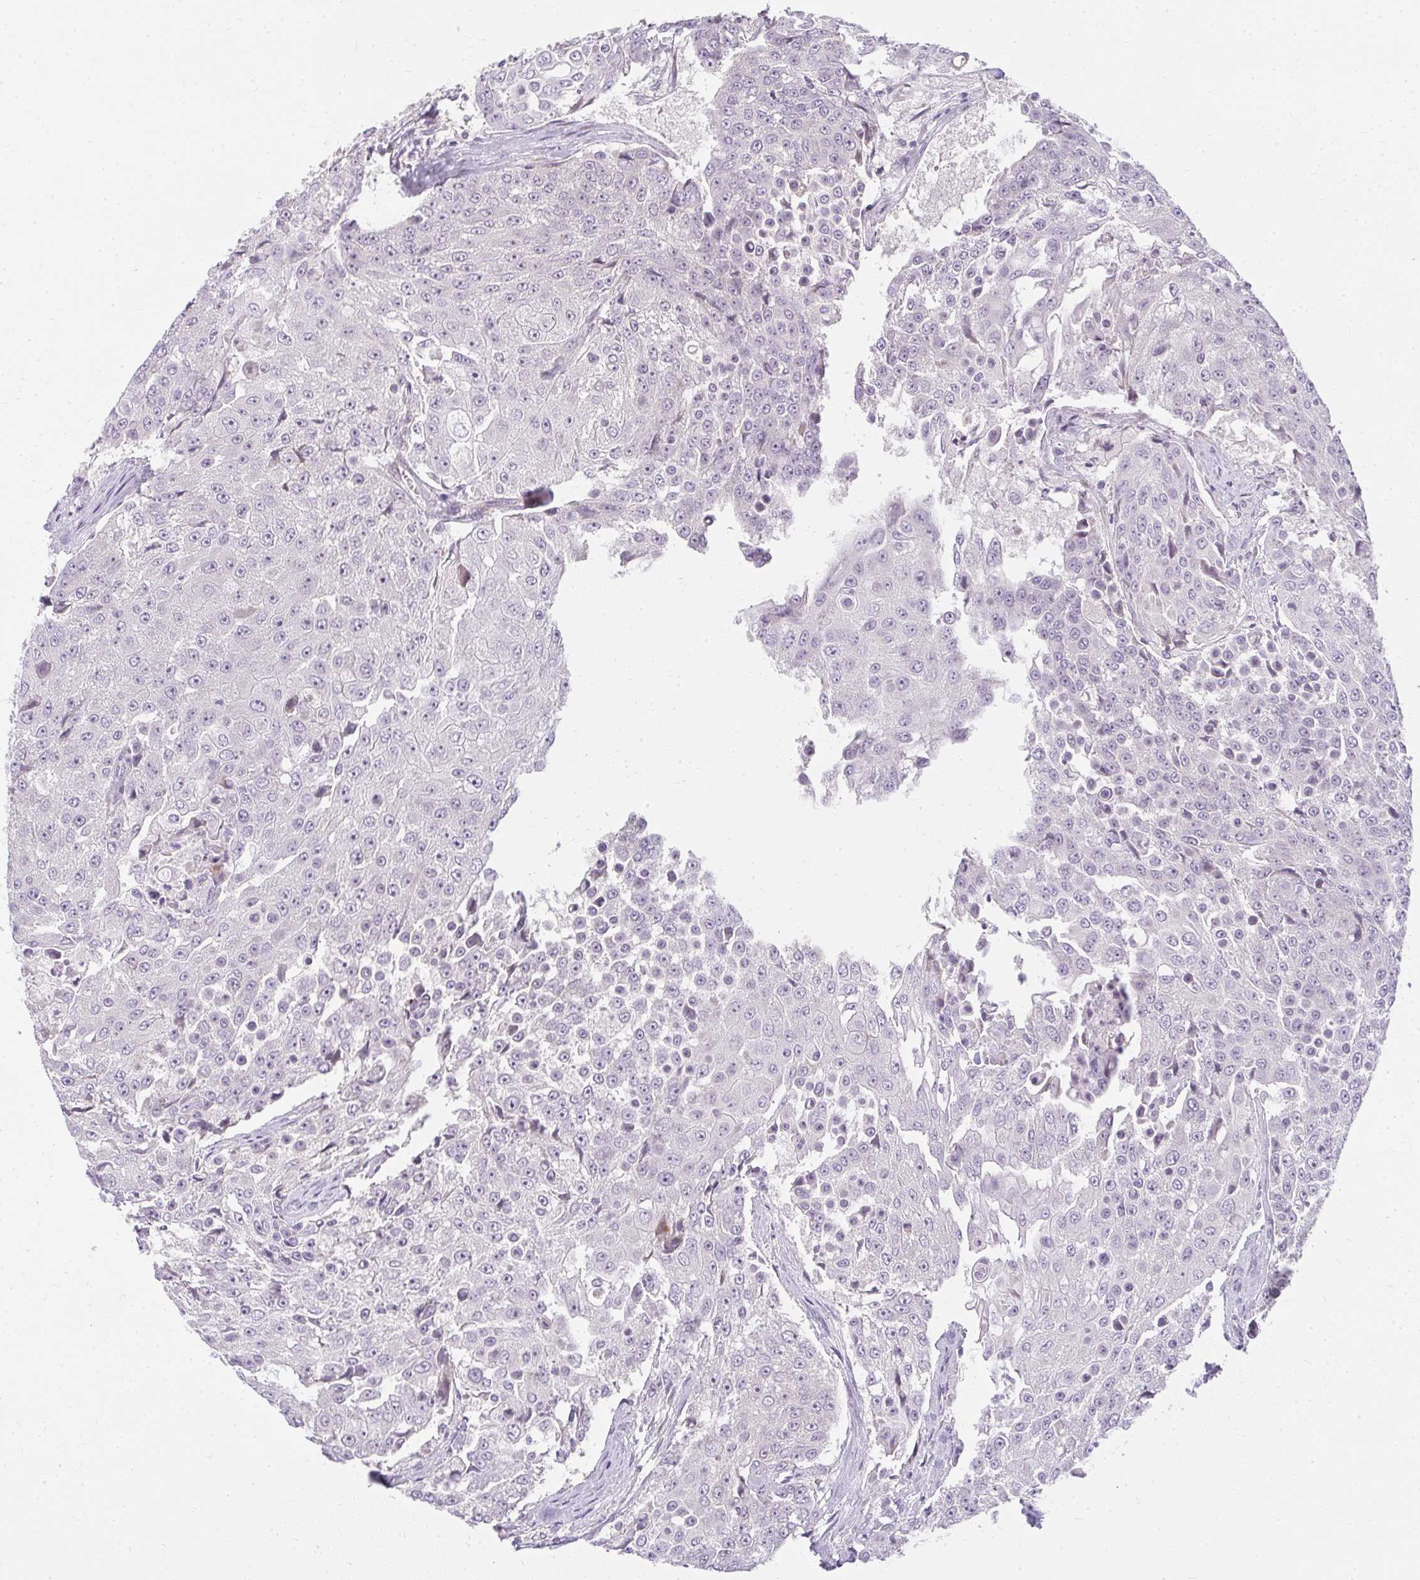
{"staining": {"intensity": "negative", "quantity": "none", "location": "none"}, "tissue": "urothelial cancer", "cell_type": "Tumor cells", "image_type": "cancer", "snomed": [{"axis": "morphology", "description": "Urothelial carcinoma, High grade"}, {"axis": "topography", "description": "Urinary bladder"}], "caption": "Histopathology image shows no significant protein expression in tumor cells of urothelial cancer.", "gene": "ZFYVE26", "patient": {"sex": "female", "age": 63}}